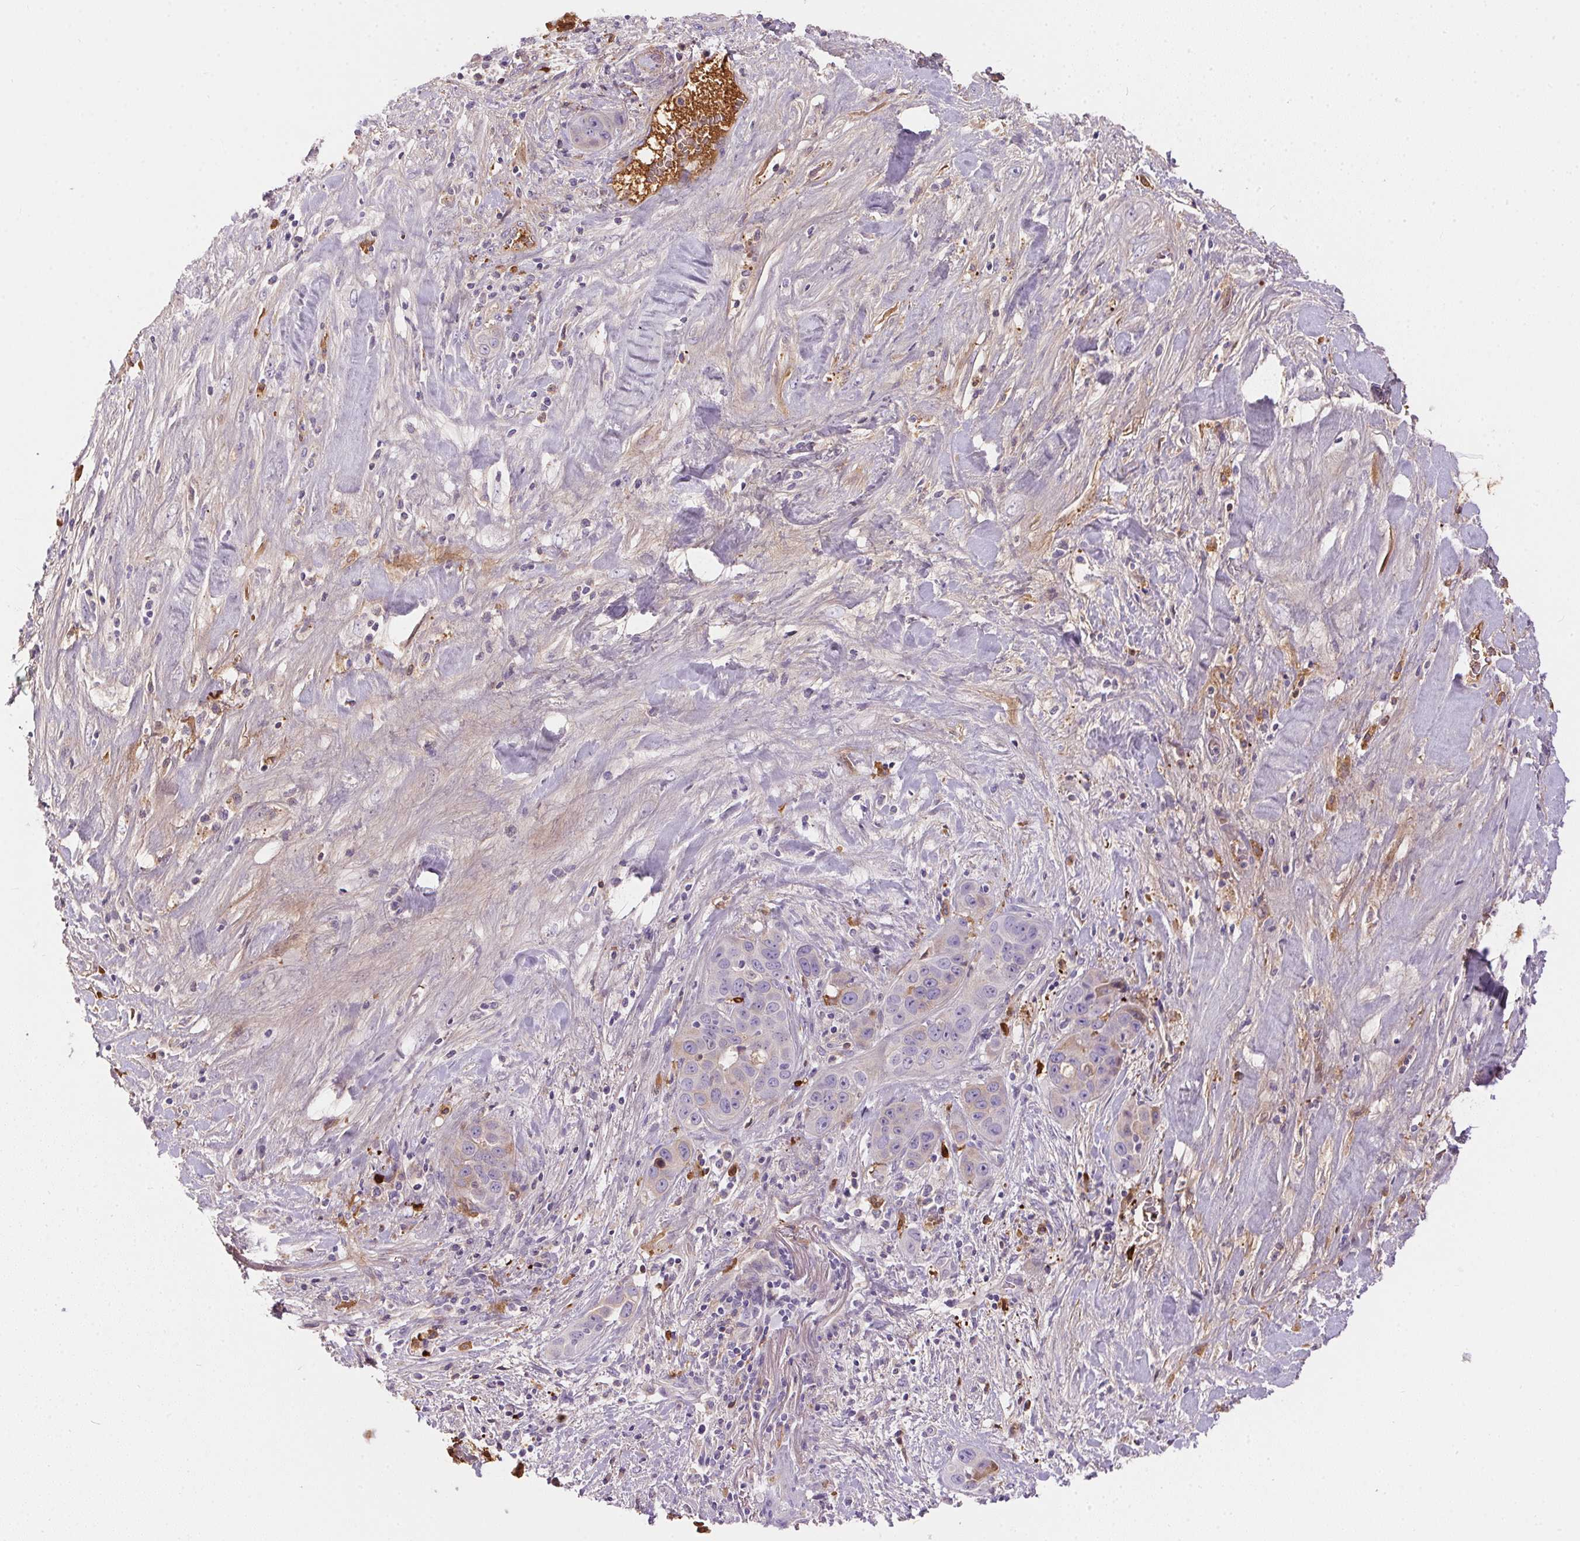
{"staining": {"intensity": "negative", "quantity": "none", "location": "none"}, "tissue": "liver cancer", "cell_type": "Tumor cells", "image_type": "cancer", "snomed": [{"axis": "morphology", "description": "Cholangiocarcinoma"}, {"axis": "topography", "description": "Liver"}], "caption": "An image of liver cancer stained for a protein demonstrates no brown staining in tumor cells.", "gene": "ORM1", "patient": {"sex": "female", "age": 52}}